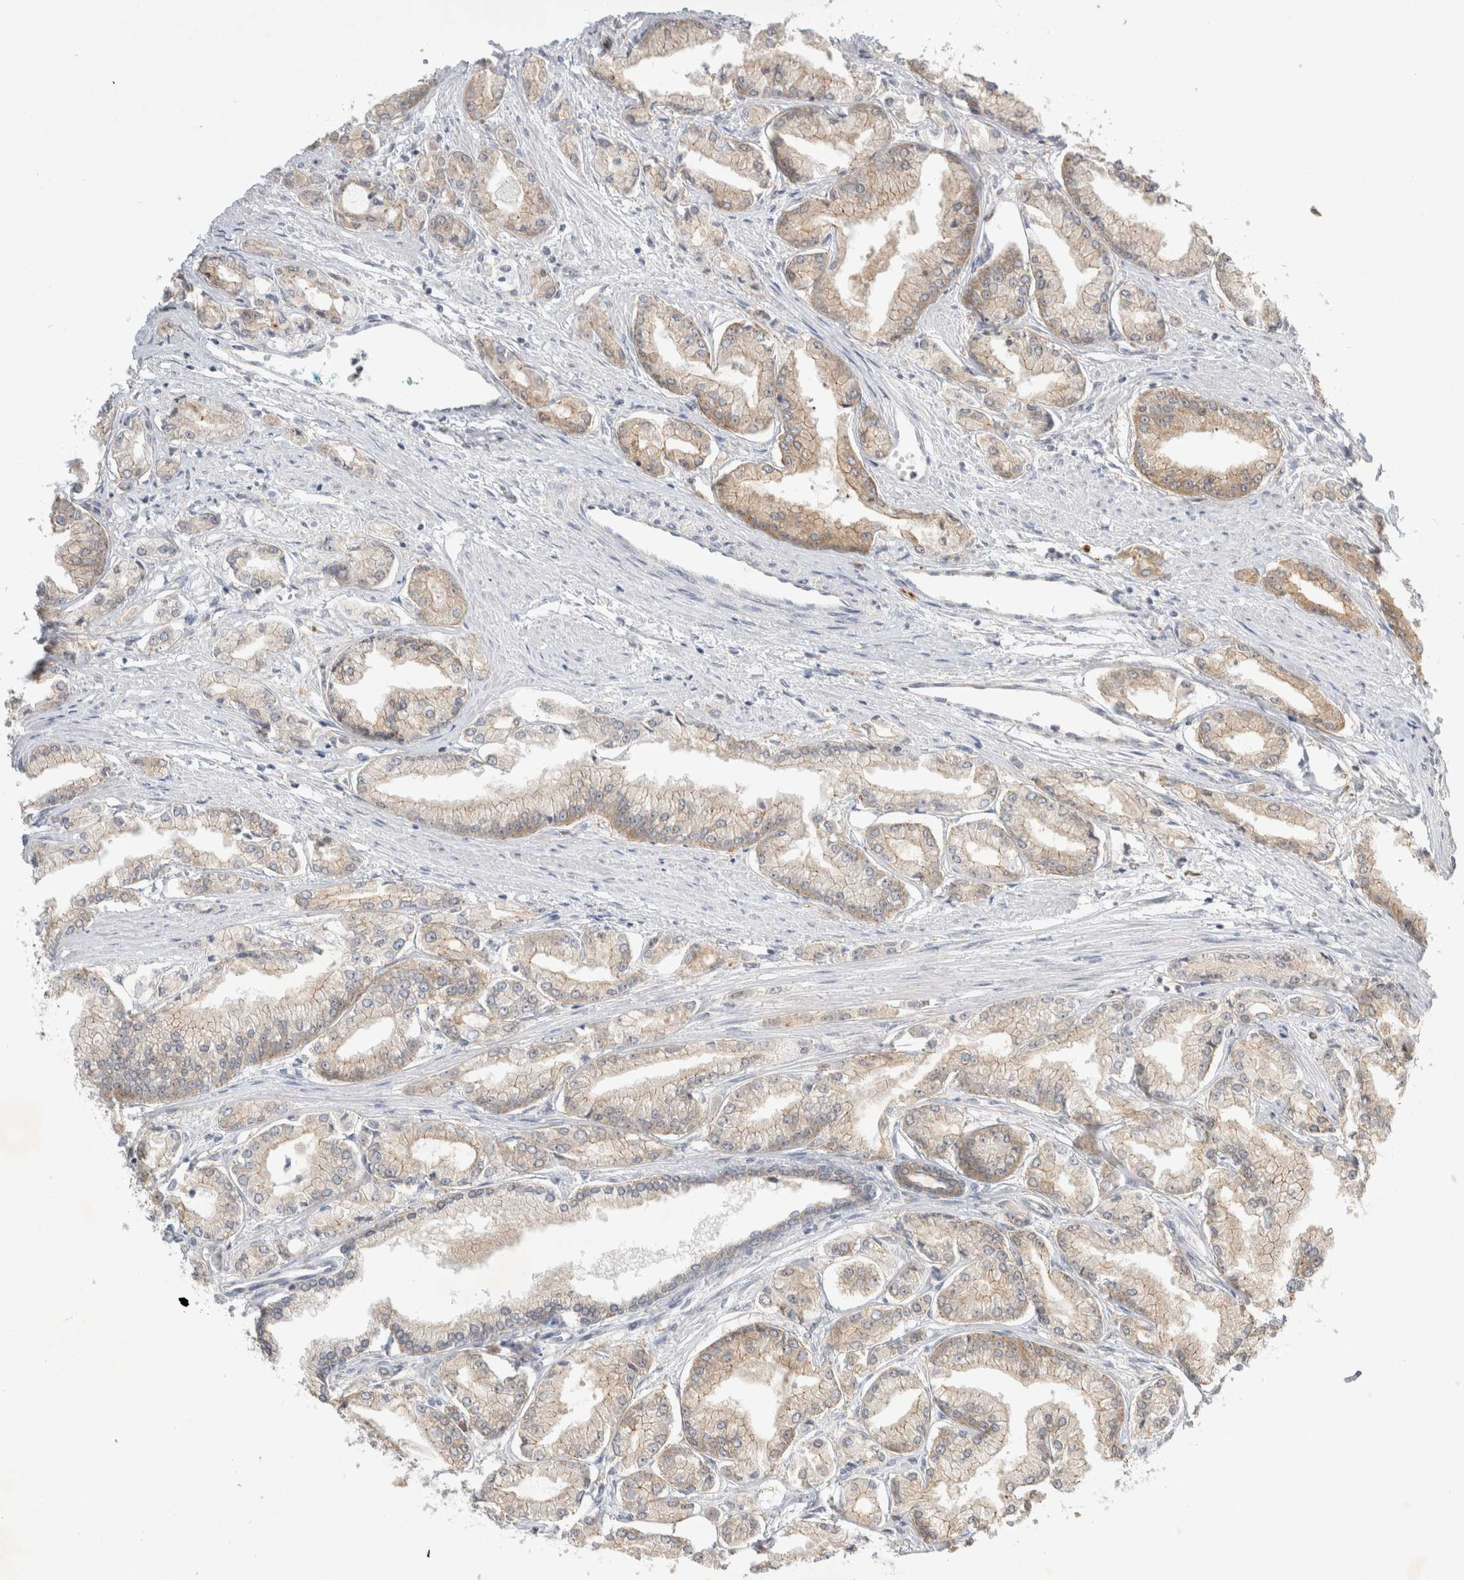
{"staining": {"intensity": "weak", "quantity": "25%-75%", "location": "cytoplasmic/membranous"}, "tissue": "prostate cancer", "cell_type": "Tumor cells", "image_type": "cancer", "snomed": [{"axis": "morphology", "description": "Adenocarcinoma, Low grade"}, {"axis": "topography", "description": "Prostate"}], "caption": "Immunohistochemical staining of prostate cancer (low-grade adenocarcinoma) demonstrates weak cytoplasmic/membranous protein positivity in approximately 25%-75% of tumor cells.", "gene": "NEDD4L", "patient": {"sex": "male", "age": 52}}